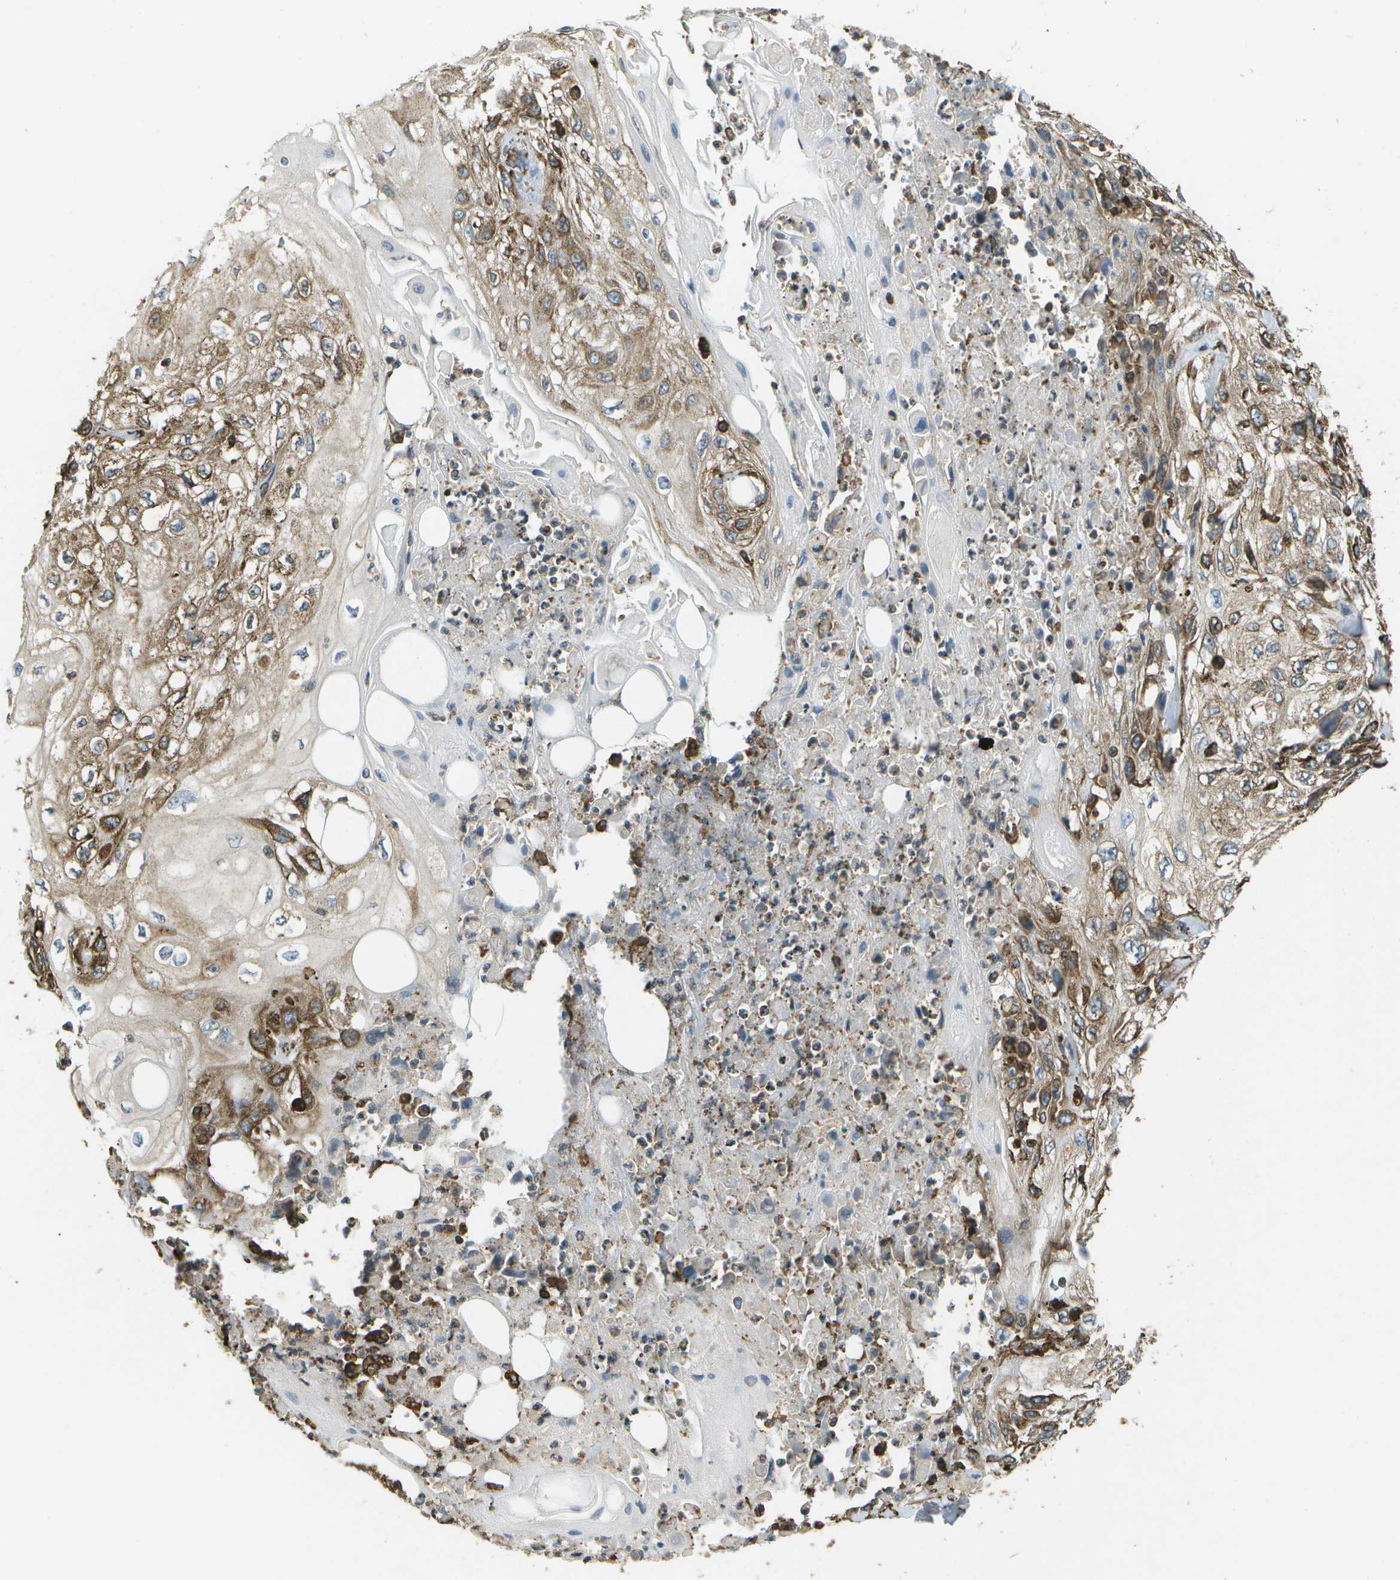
{"staining": {"intensity": "moderate", "quantity": "25%-75%", "location": "cytoplasmic/membranous"}, "tissue": "skin cancer", "cell_type": "Tumor cells", "image_type": "cancer", "snomed": [{"axis": "morphology", "description": "Squamous cell carcinoma, NOS"}, {"axis": "topography", "description": "Skin"}], "caption": "Moderate cytoplasmic/membranous protein staining is seen in approximately 25%-75% of tumor cells in squamous cell carcinoma (skin). Nuclei are stained in blue.", "gene": "PDIA4", "patient": {"sex": "male", "age": 75}}